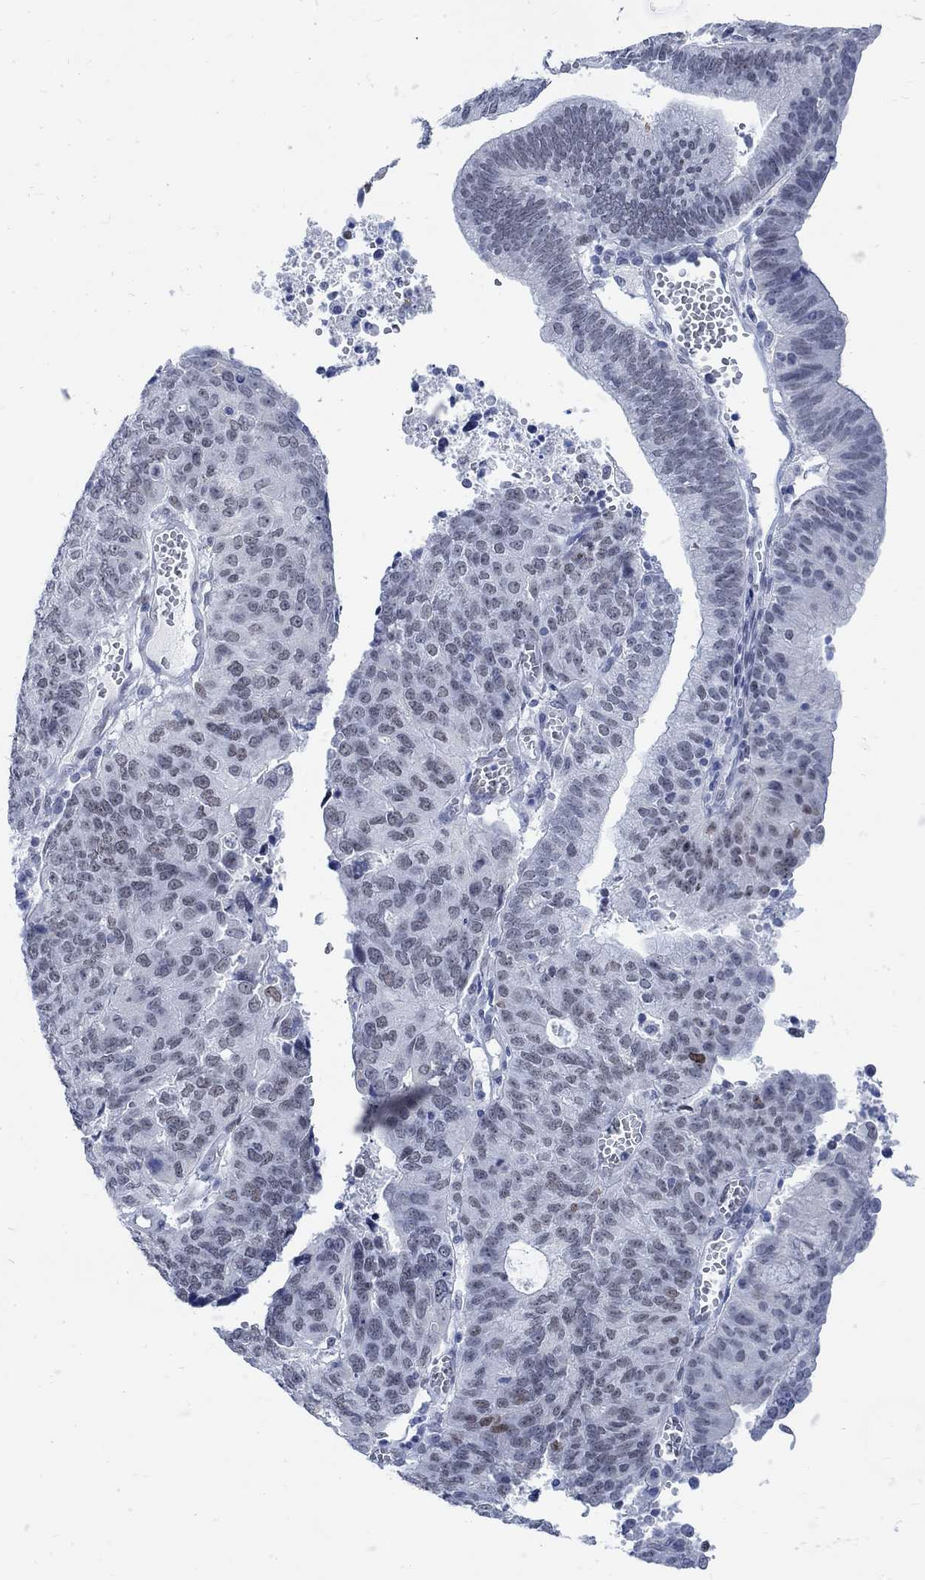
{"staining": {"intensity": "moderate", "quantity": "25%-75%", "location": "nuclear"}, "tissue": "endometrial cancer", "cell_type": "Tumor cells", "image_type": "cancer", "snomed": [{"axis": "morphology", "description": "Adenocarcinoma, NOS"}, {"axis": "topography", "description": "Endometrium"}], "caption": "A brown stain shows moderate nuclear positivity of a protein in endometrial cancer tumor cells.", "gene": "DLK1", "patient": {"sex": "female", "age": 82}}